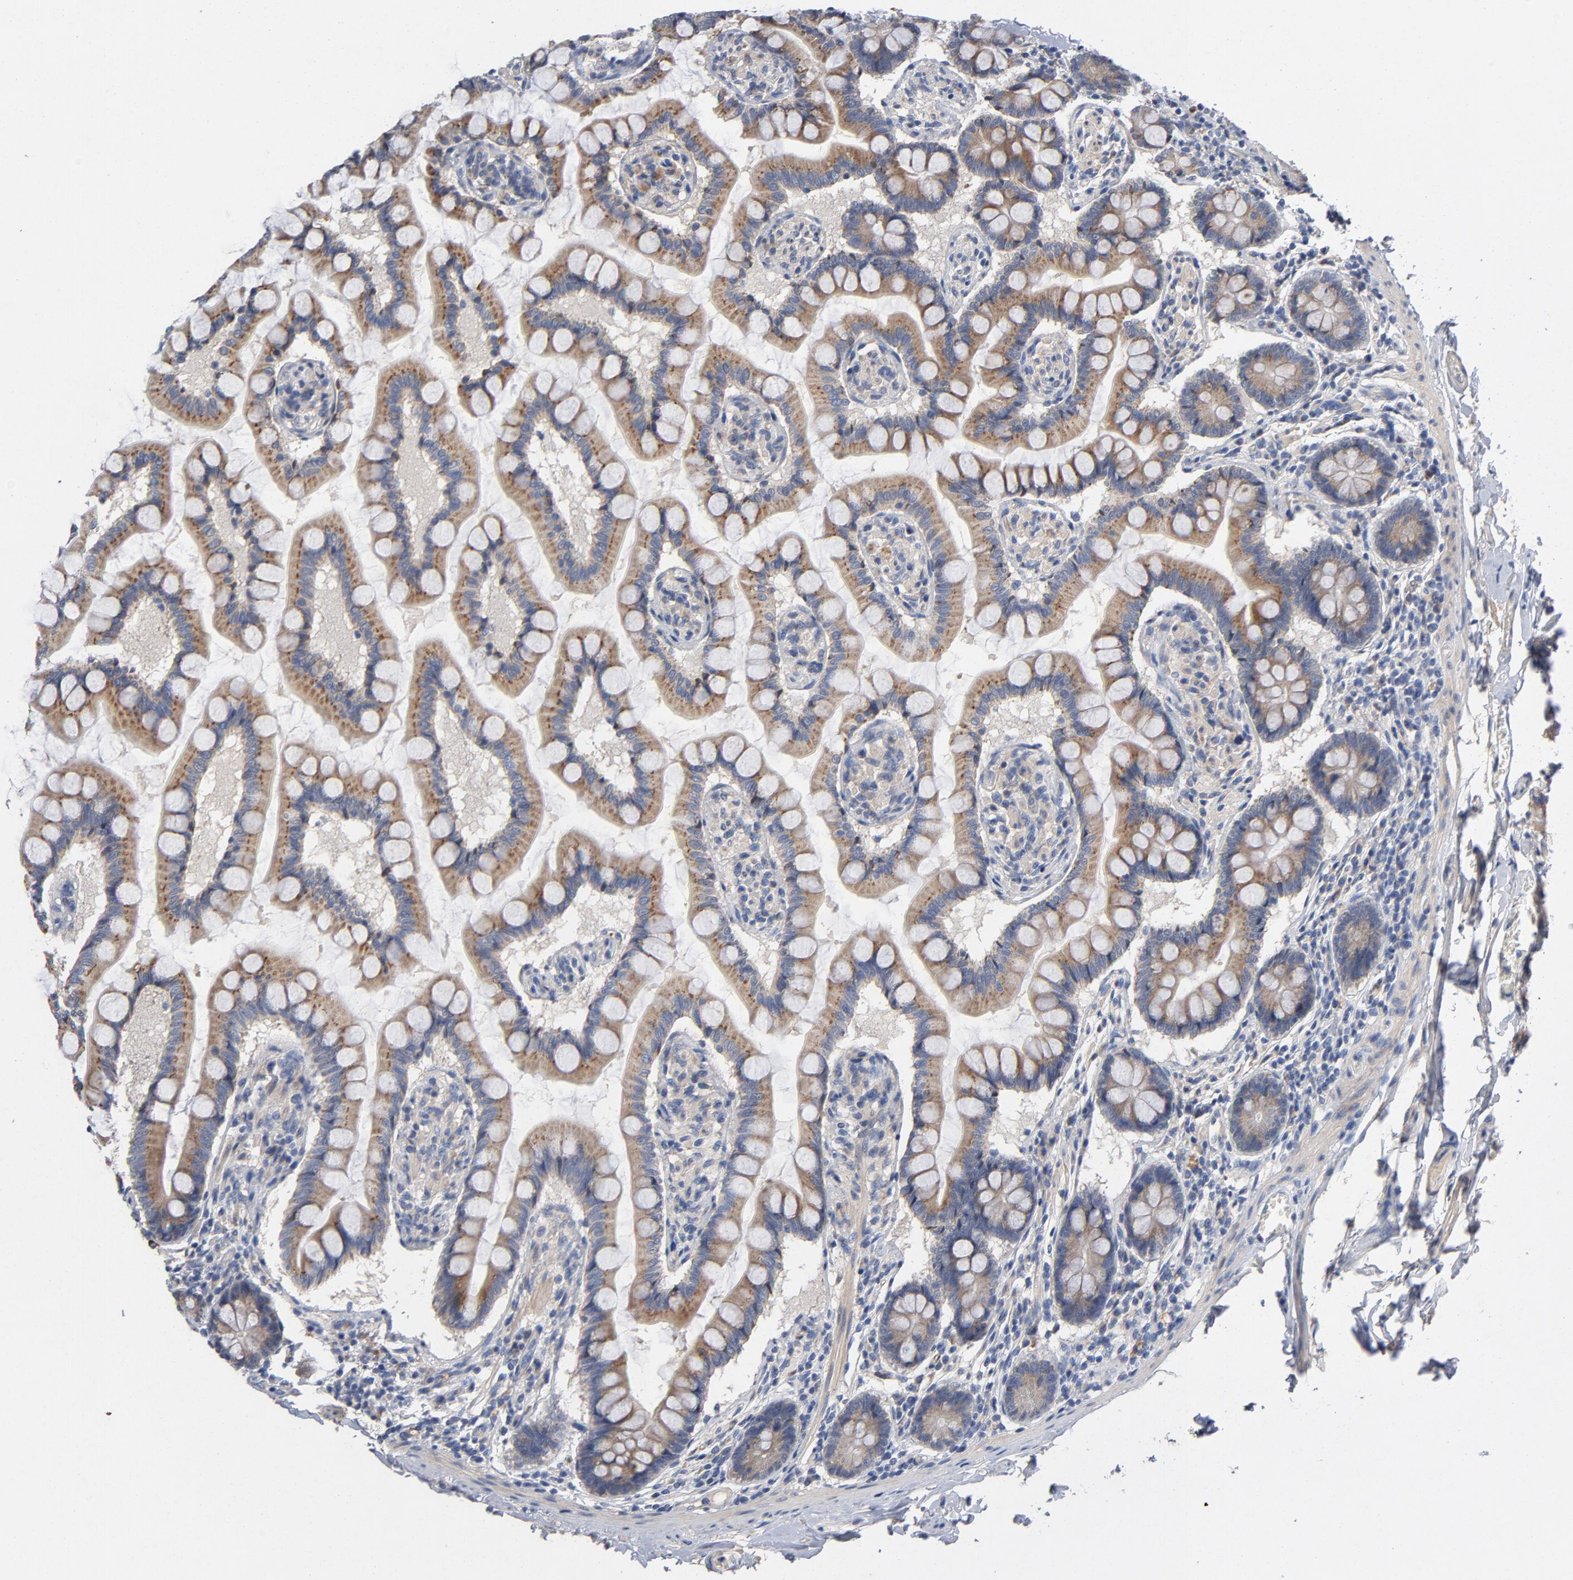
{"staining": {"intensity": "moderate", "quantity": ">75%", "location": "cytoplasmic/membranous"}, "tissue": "small intestine", "cell_type": "Glandular cells", "image_type": "normal", "snomed": [{"axis": "morphology", "description": "Normal tissue, NOS"}, {"axis": "topography", "description": "Small intestine"}], "caption": "IHC of benign human small intestine reveals medium levels of moderate cytoplasmic/membranous staining in approximately >75% of glandular cells. Immunohistochemistry (ihc) stains the protein of interest in brown and the nuclei are stained blue.", "gene": "CCDC134", "patient": {"sex": "male", "age": 41}}